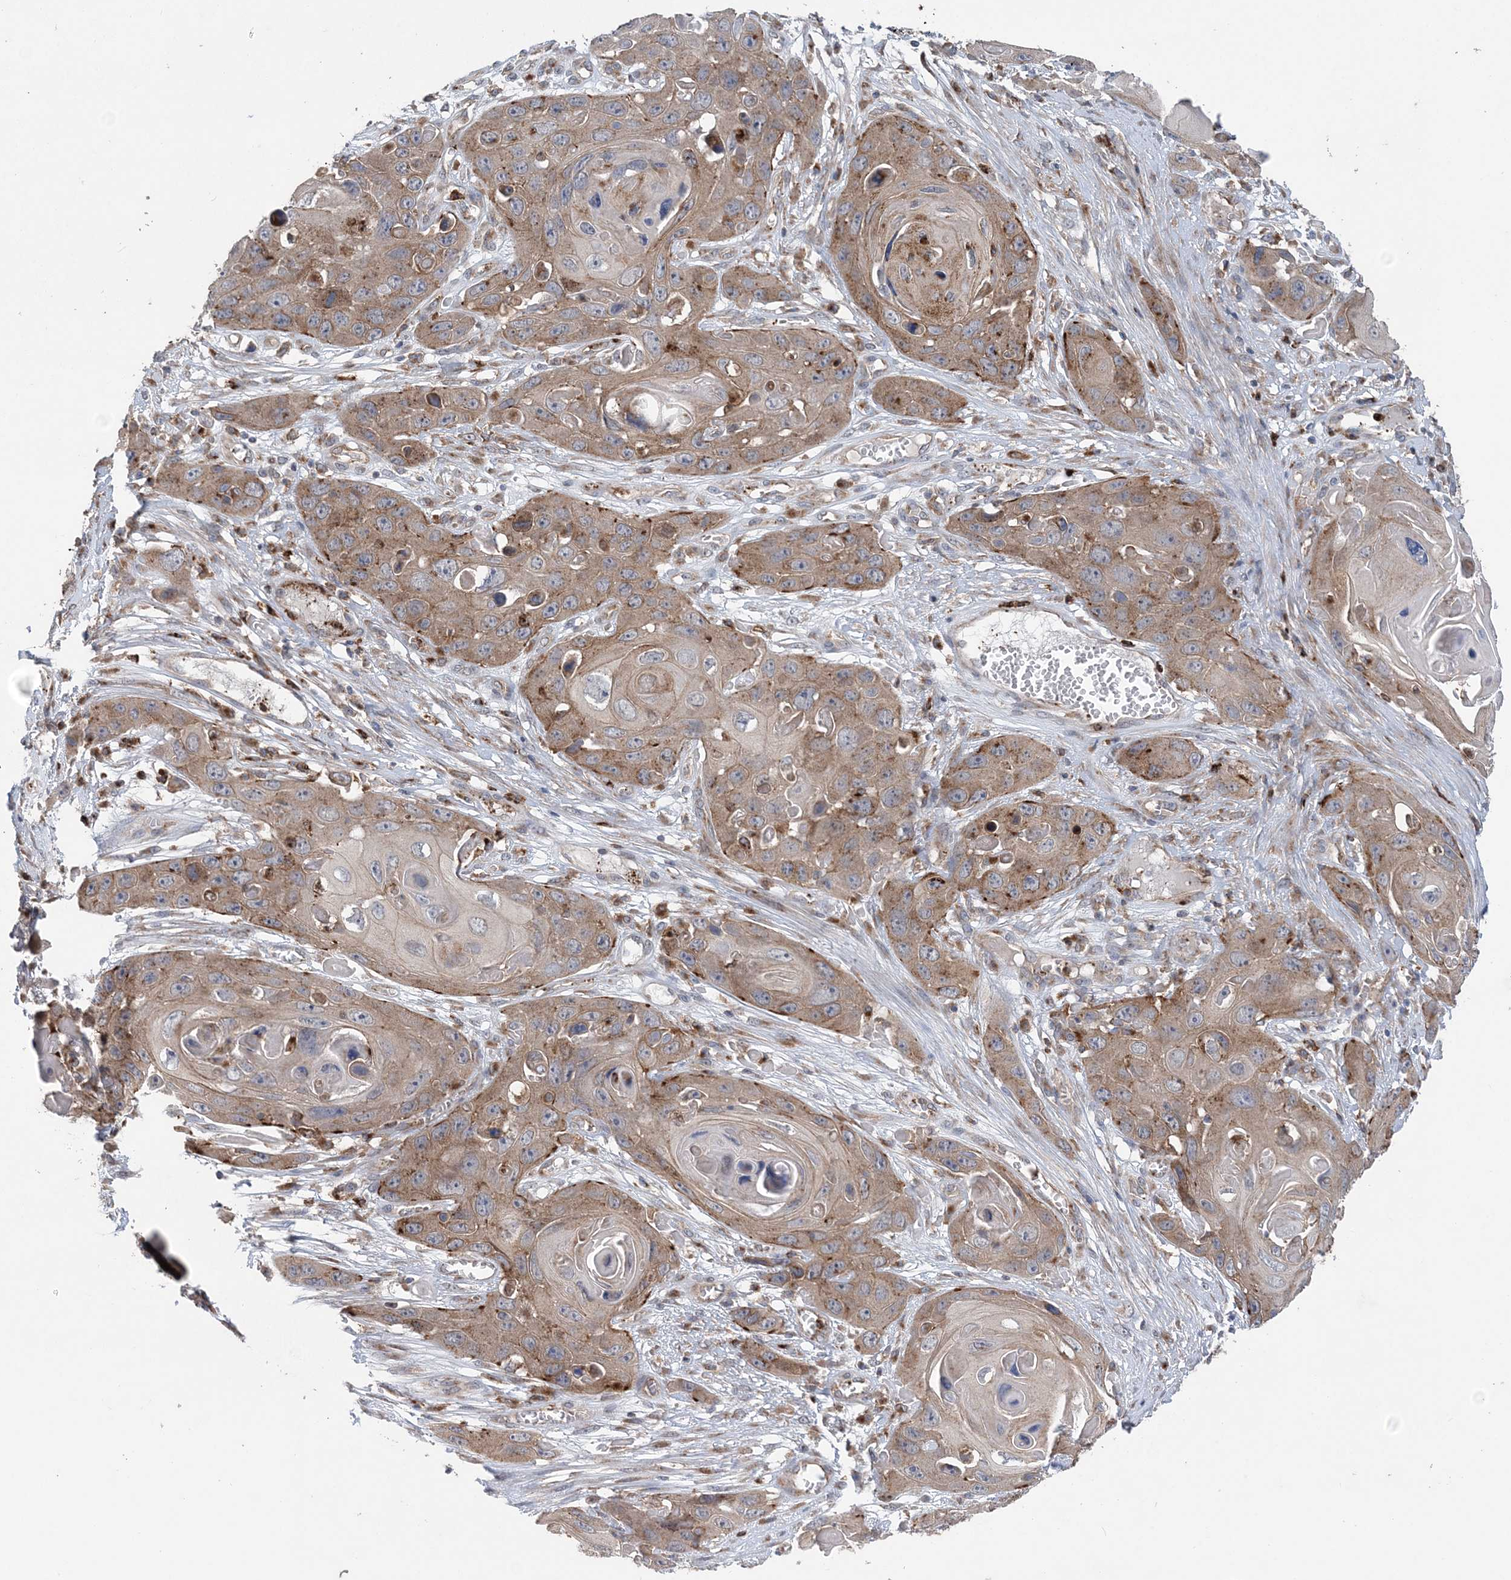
{"staining": {"intensity": "weak", "quantity": ">75%", "location": "cytoplasmic/membranous"}, "tissue": "skin cancer", "cell_type": "Tumor cells", "image_type": "cancer", "snomed": [{"axis": "morphology", "description": "Squamous cell carcinoma, NOS"}, {"axis": "topography", "description": "Skin"}], "caption": "IHC (DAB (3,3'-diaminobenzidine)) staining of human skin squamous cell carcinoma displays weak cytoplasmic/membranous protein positivity in about >75% of tumor cells.", "gene": "PTTG1IP", "patient": {"sex": "male", "age": 55}}